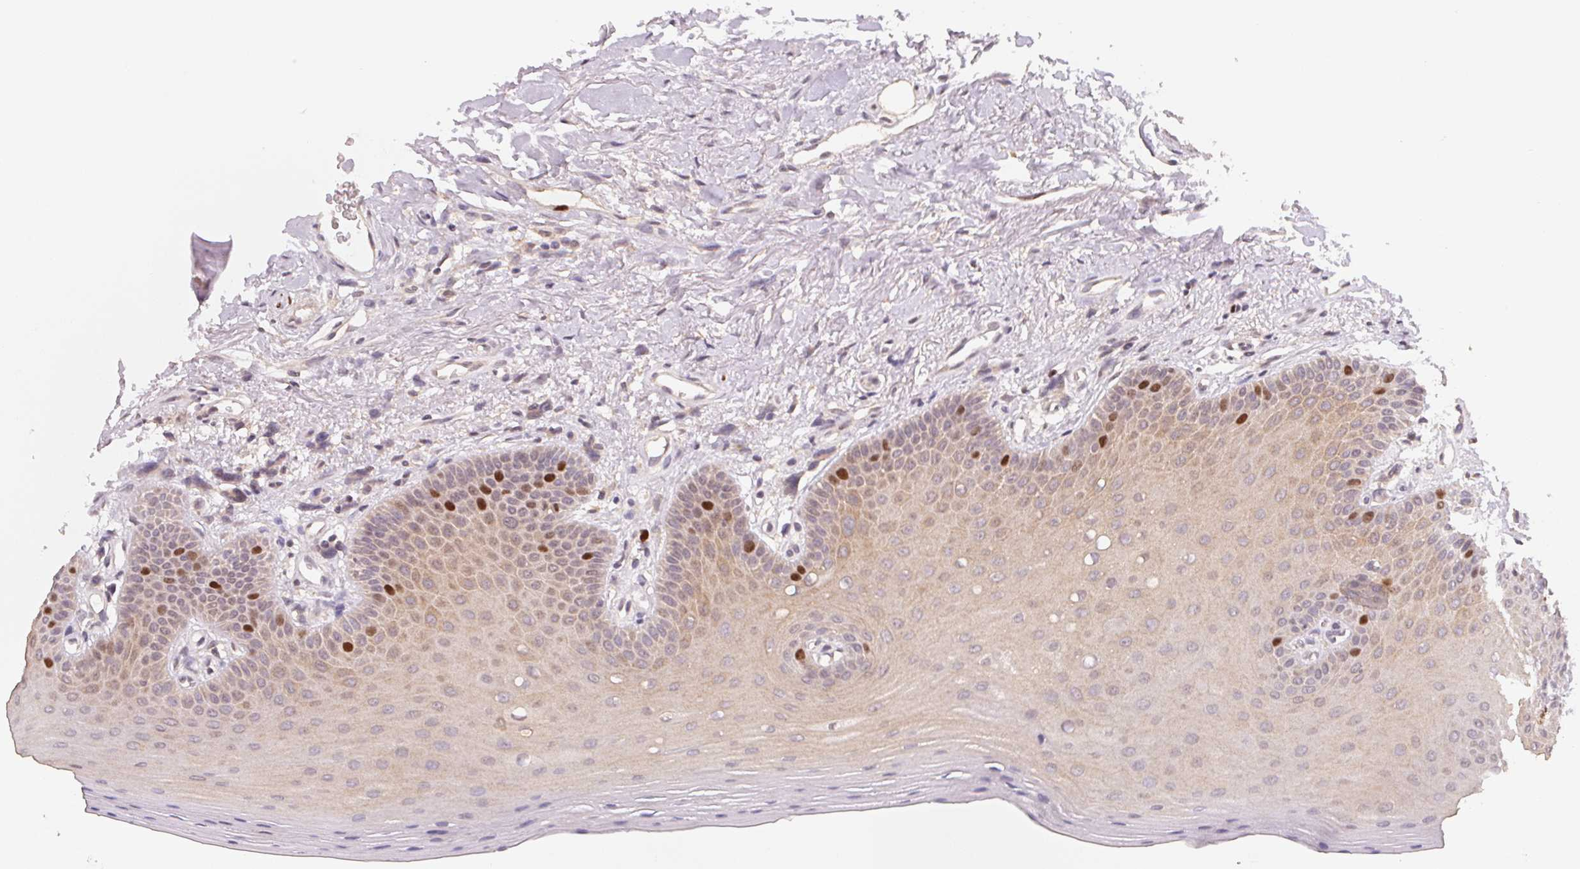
{"staining": {"intensity": "strong", "quantity": "<25%", "location": "nuclear"}, "tissue": "oral mucosa", "cell_type": "Squamous epithelial cells", "image_type": "normal", "snomed": [{"axis": "morphology", "description": "Normal tissue, NOS"}, {"axis": "morphology", "description": "Normal morphology"}, {"axis": "topography", "description": "Oral tissue"}], "caption": "Squamous epithelial cells demonstrate strong nuclear staining in approximately <25% of cells in unremarkable oral mucosa.", "gene": "KIFC1", "patient": {"sex": "female", "age": 76}}